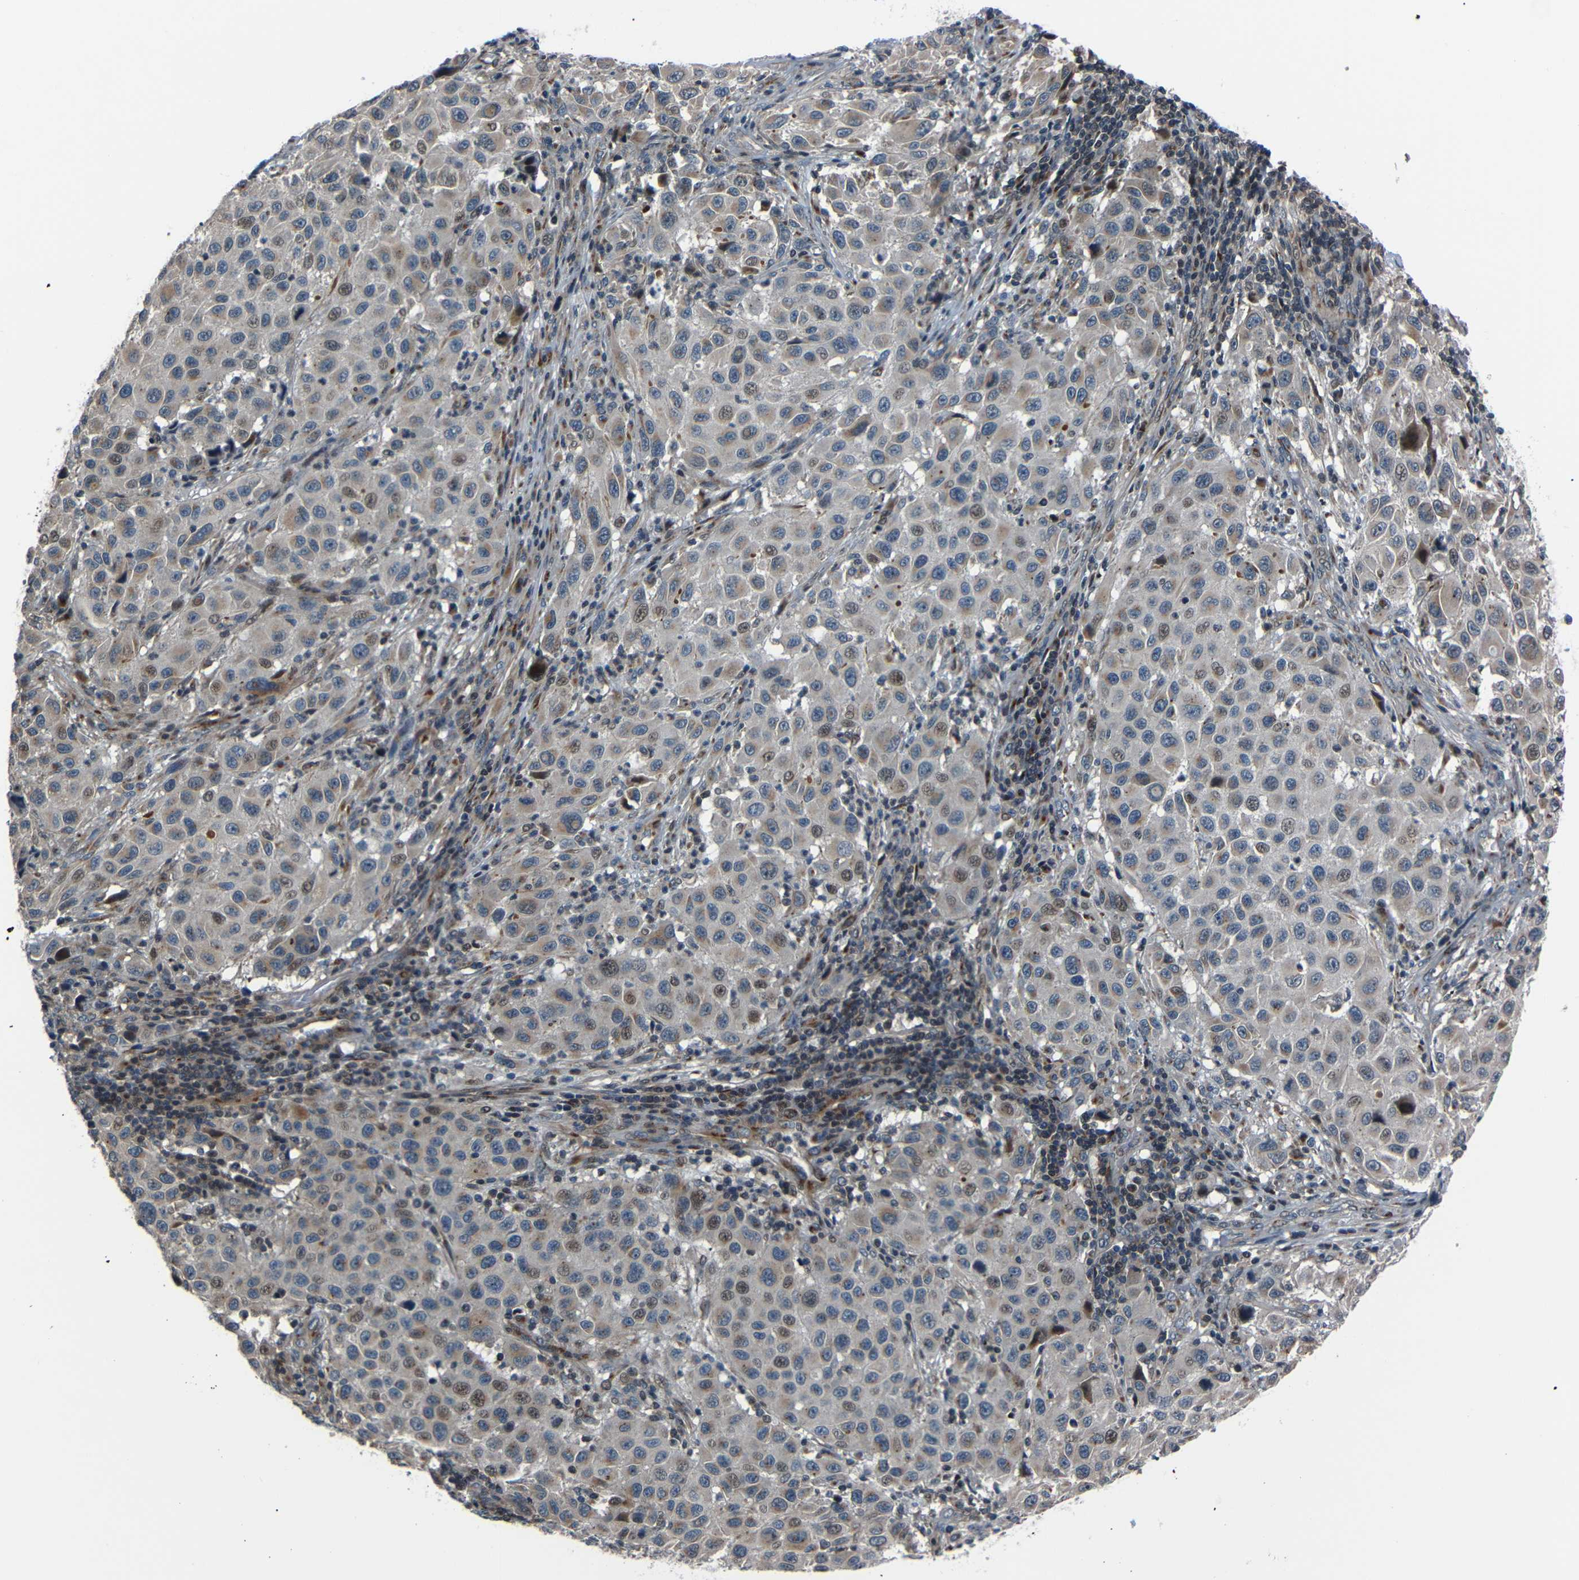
{"staining": {"intensity": "weak", "quantity": "<25%", "location": "nuclear"}, "tissue": "melanoma", "cell_type": "Tumor cells", "image_type": "cancer", "snomed": [{"axis": "morphology", "description": "Malignant melanoma, Metastatic site"}, {"axis": "topography", "description": "Lymph node"}], "caption": "Immunohistochemistry (IHC) histopathology image of malignant melanoma (metastatic site) stained for a protein (brown), which exhibits no positivity in tumor cells.", "gene": "AKAP9", "patient": {"sex": "male", "age": 61}}